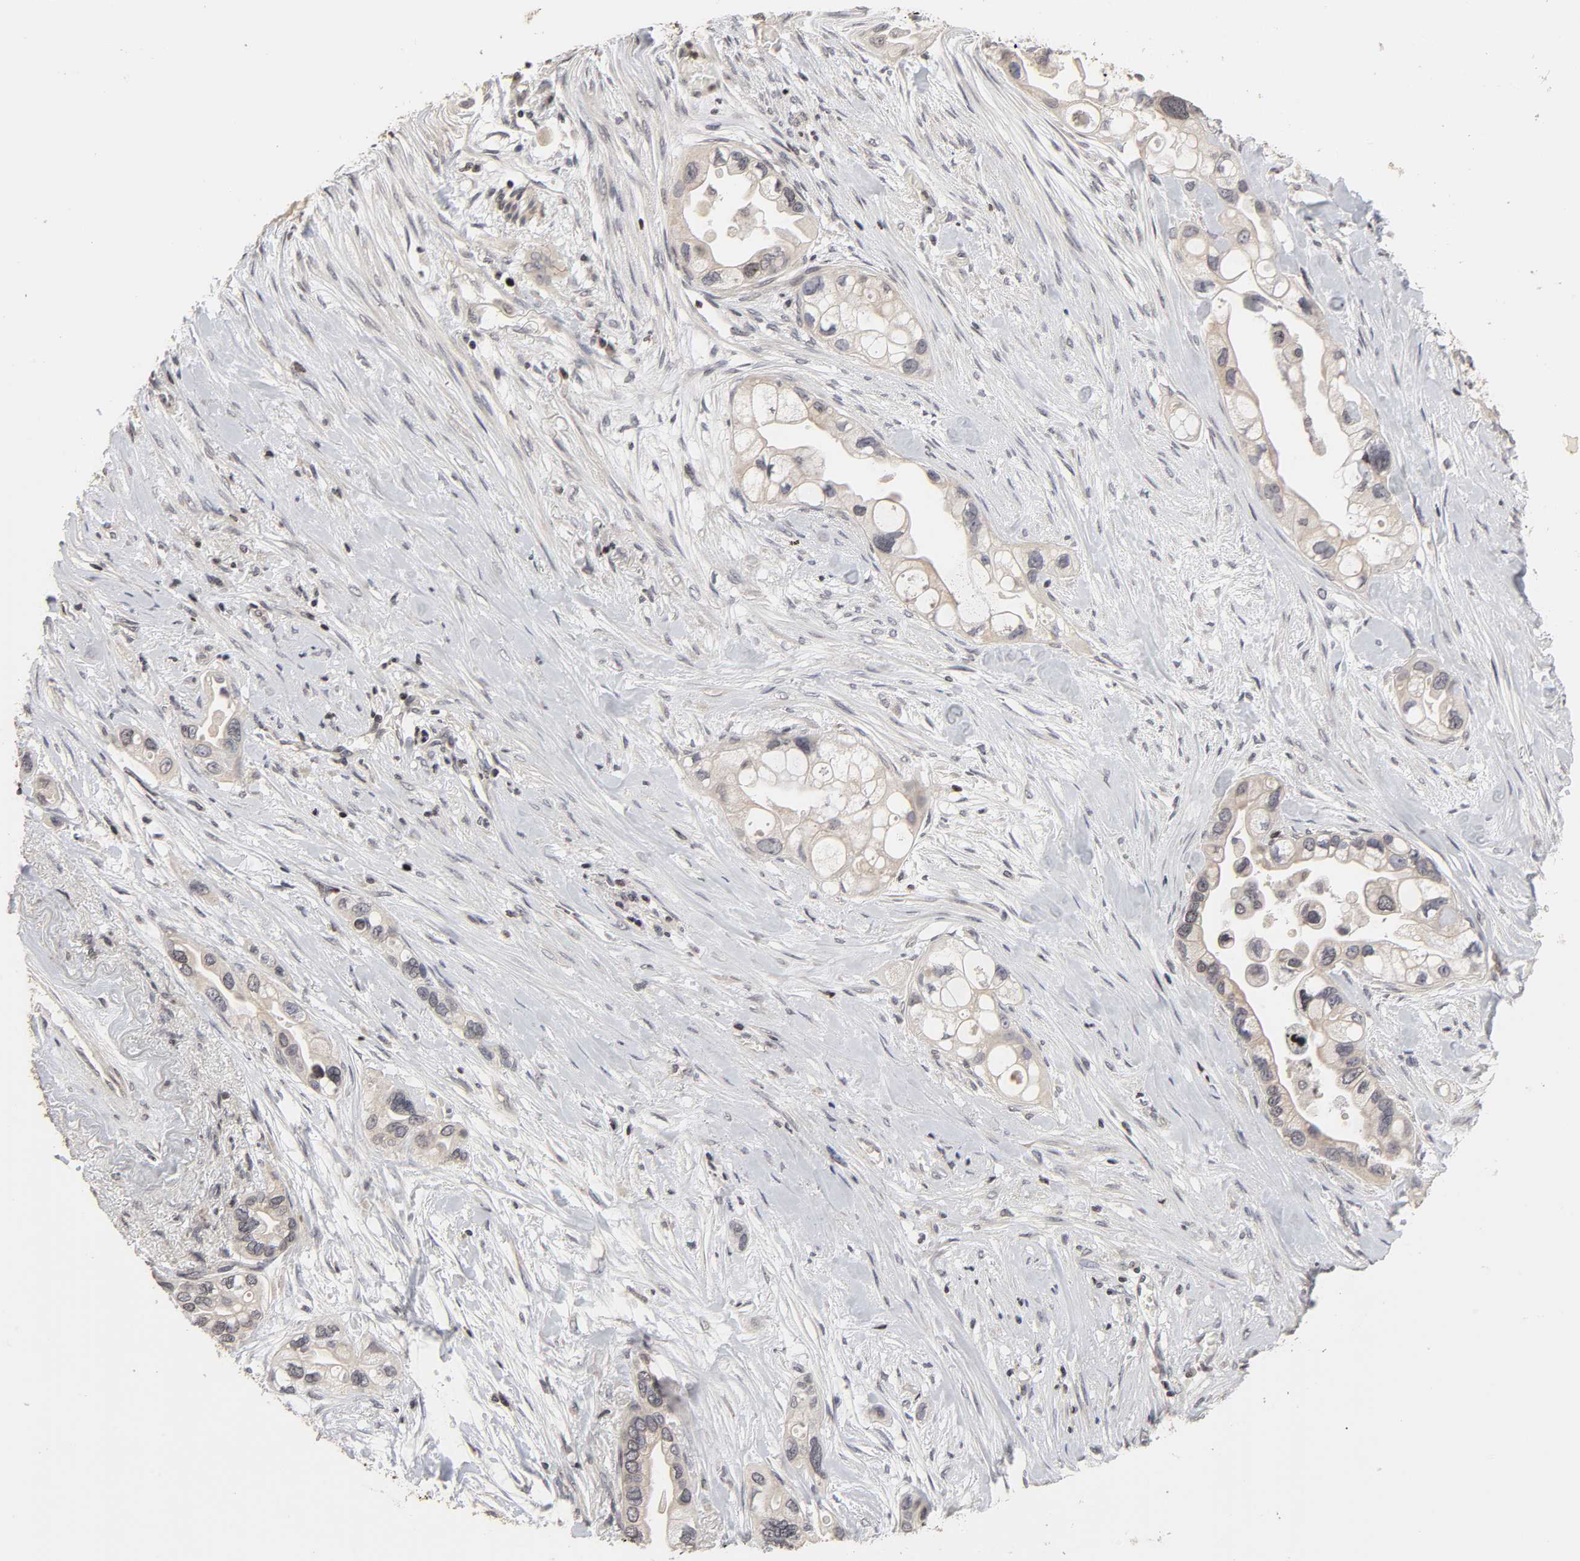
{"staining": {"intensity": "weak", "quantity": "<25%", "location": "cytoplasmic/membranous"}, "tissue": "pancreatic cancer", "cell_type": "Tumor cells", "image_type": "cancer", "snomed": [{"axis": "morphology", "description": "Adenocarcinoma, NOS"}, {"axis": "topography", "description": "Pancreas"}], "caption": "Immunohistochemistry (IHC) of human adenocarcinoma (pancreatic) shows no expression in tumor cells.", "gene": "ZNF473", "patient": {"sex": "female", "age": 77}}